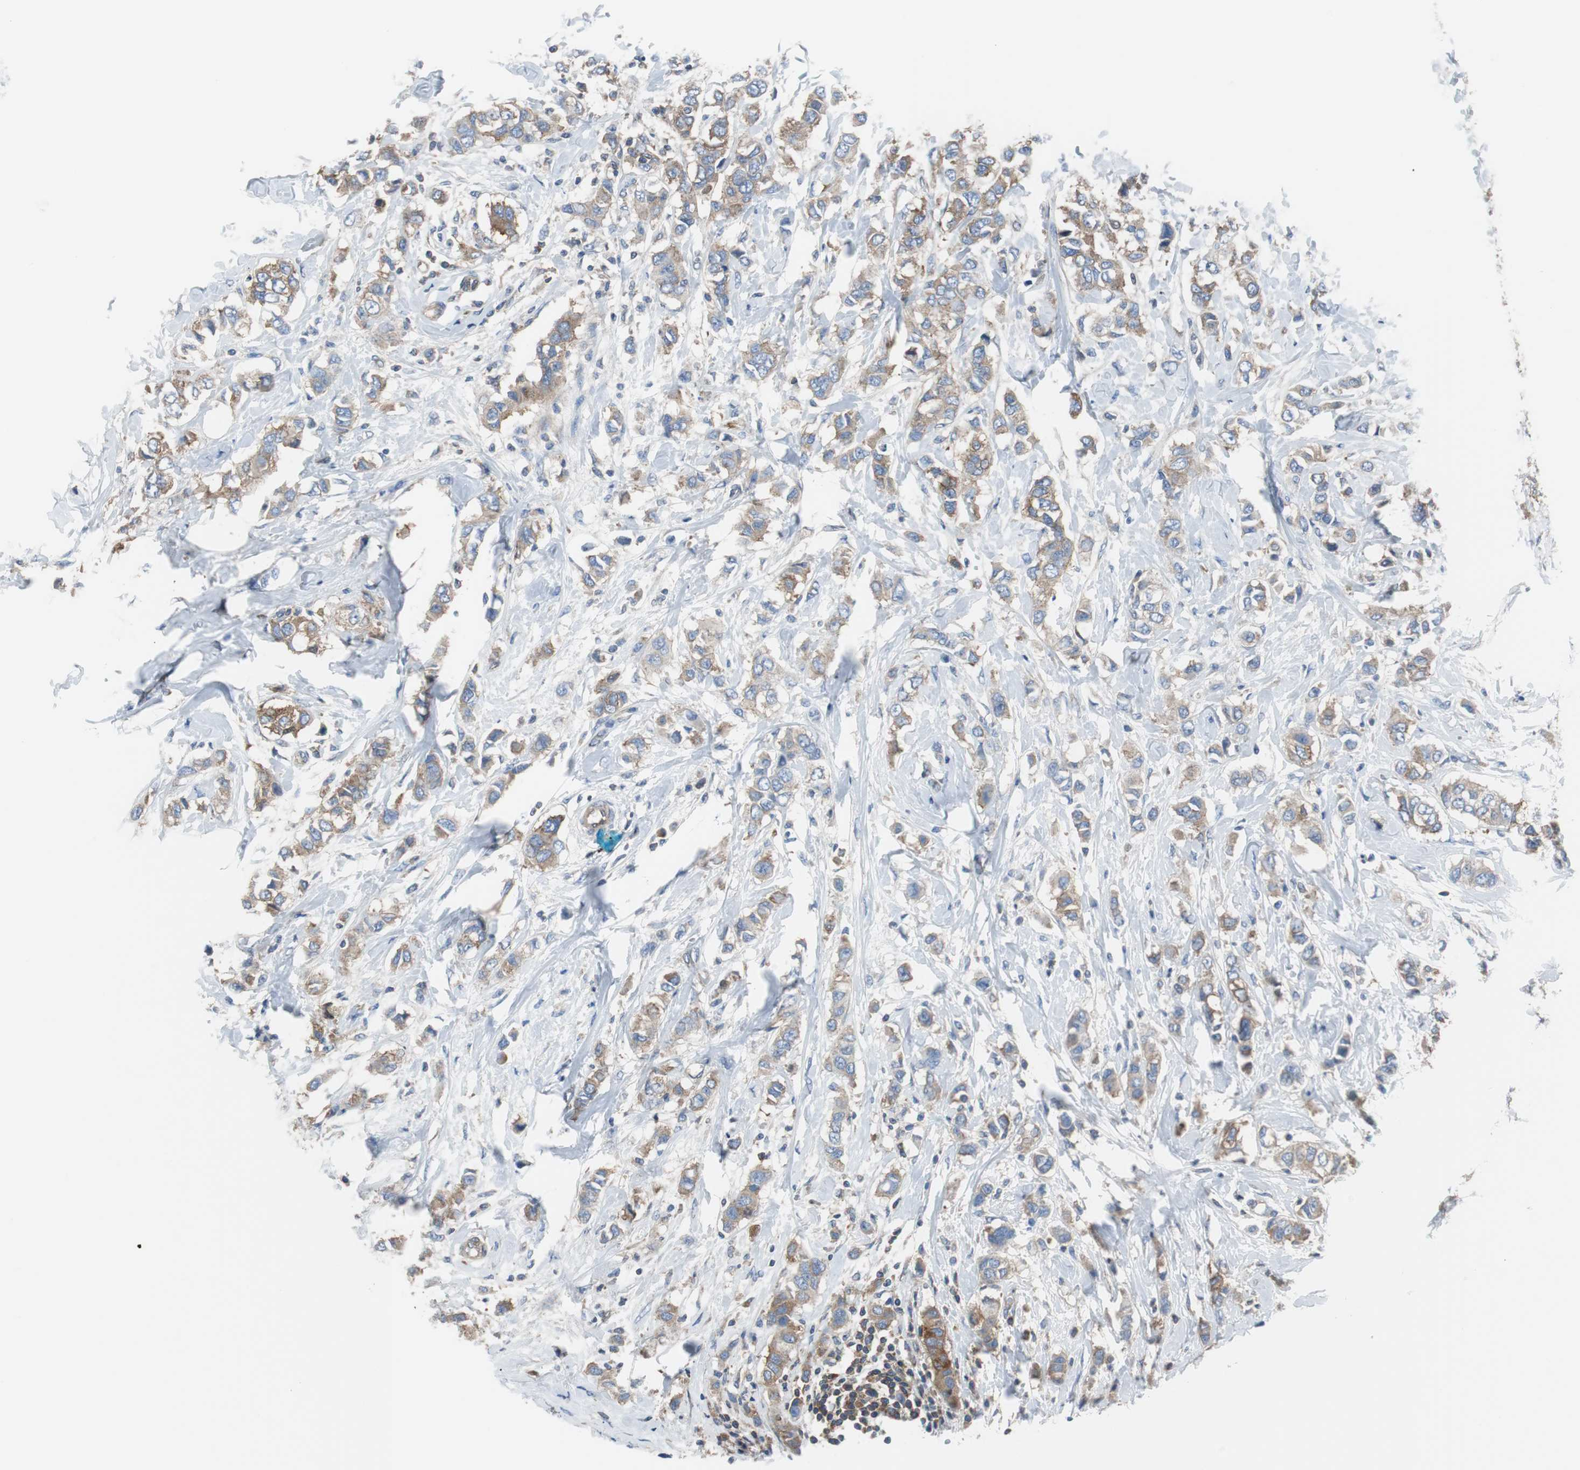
{"staining": {"intensity": "moderate", "quantity": ">75%", "location": "cytoplasmic/membranous"}, "tissue": "breast cancer", "cell_type": "Tumor cells", "image_type": "cancer", "snomed": [{"axis": "morphology", "description": "Duct carcinoma"}, {"axis": "topography", "description": "Breast"}], "caption": "Moderate cytoplasmic/membranous positivity for a protein is identified in approximately >75% of tumor cells of breast cancer (infiltrating ductal carcinoma) using immunohistochemistry (IHC).", "gene": "BRAF", "patient": {"sex": "female", "age": 50}}